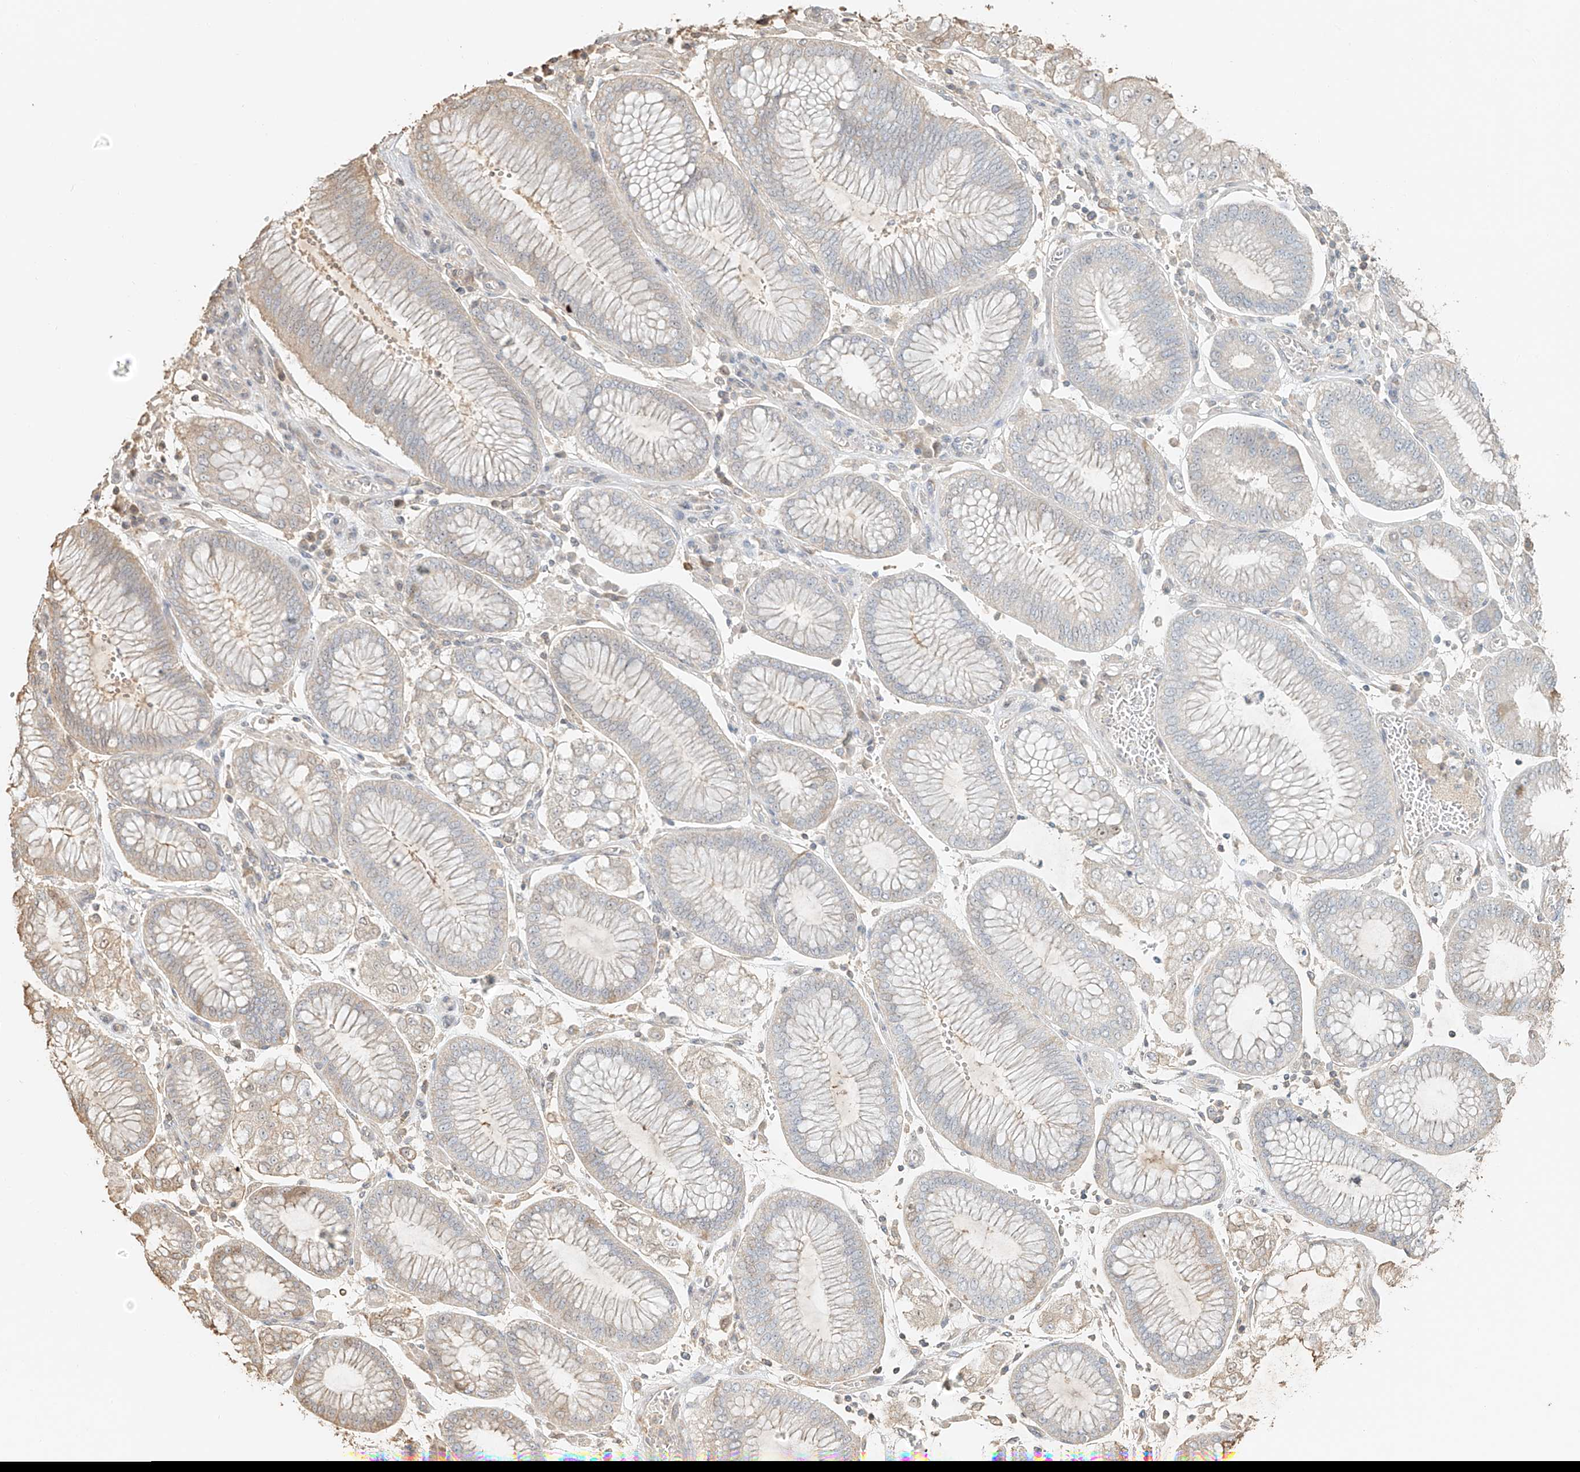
{"staining": {"intensity": "weak", "quantity": "<25%", "location": "cytoplasmic/membranous"}, "tissue": "stomach cancer", "cell_type": "Tumor cells", "image_type": "cancer", "snomed": [{"axis": "morphology", "description": "Adenocarcinoma, NOS"}, {"axis": "topography", "description": "Stomach"}], "caption": "Protein analysis of stomach cancer (adenocarcinoma) displays no significant staining in tumor cells. The staining was performed using DAB (3,3'-diaminobenzidine) to visualize the protein expression in brown, while the nuclei were stained in blue with hematoxylin (Magnification: 20x).", "gene": "NPHS1", "patient": {"sex": "male", "age": 76}}